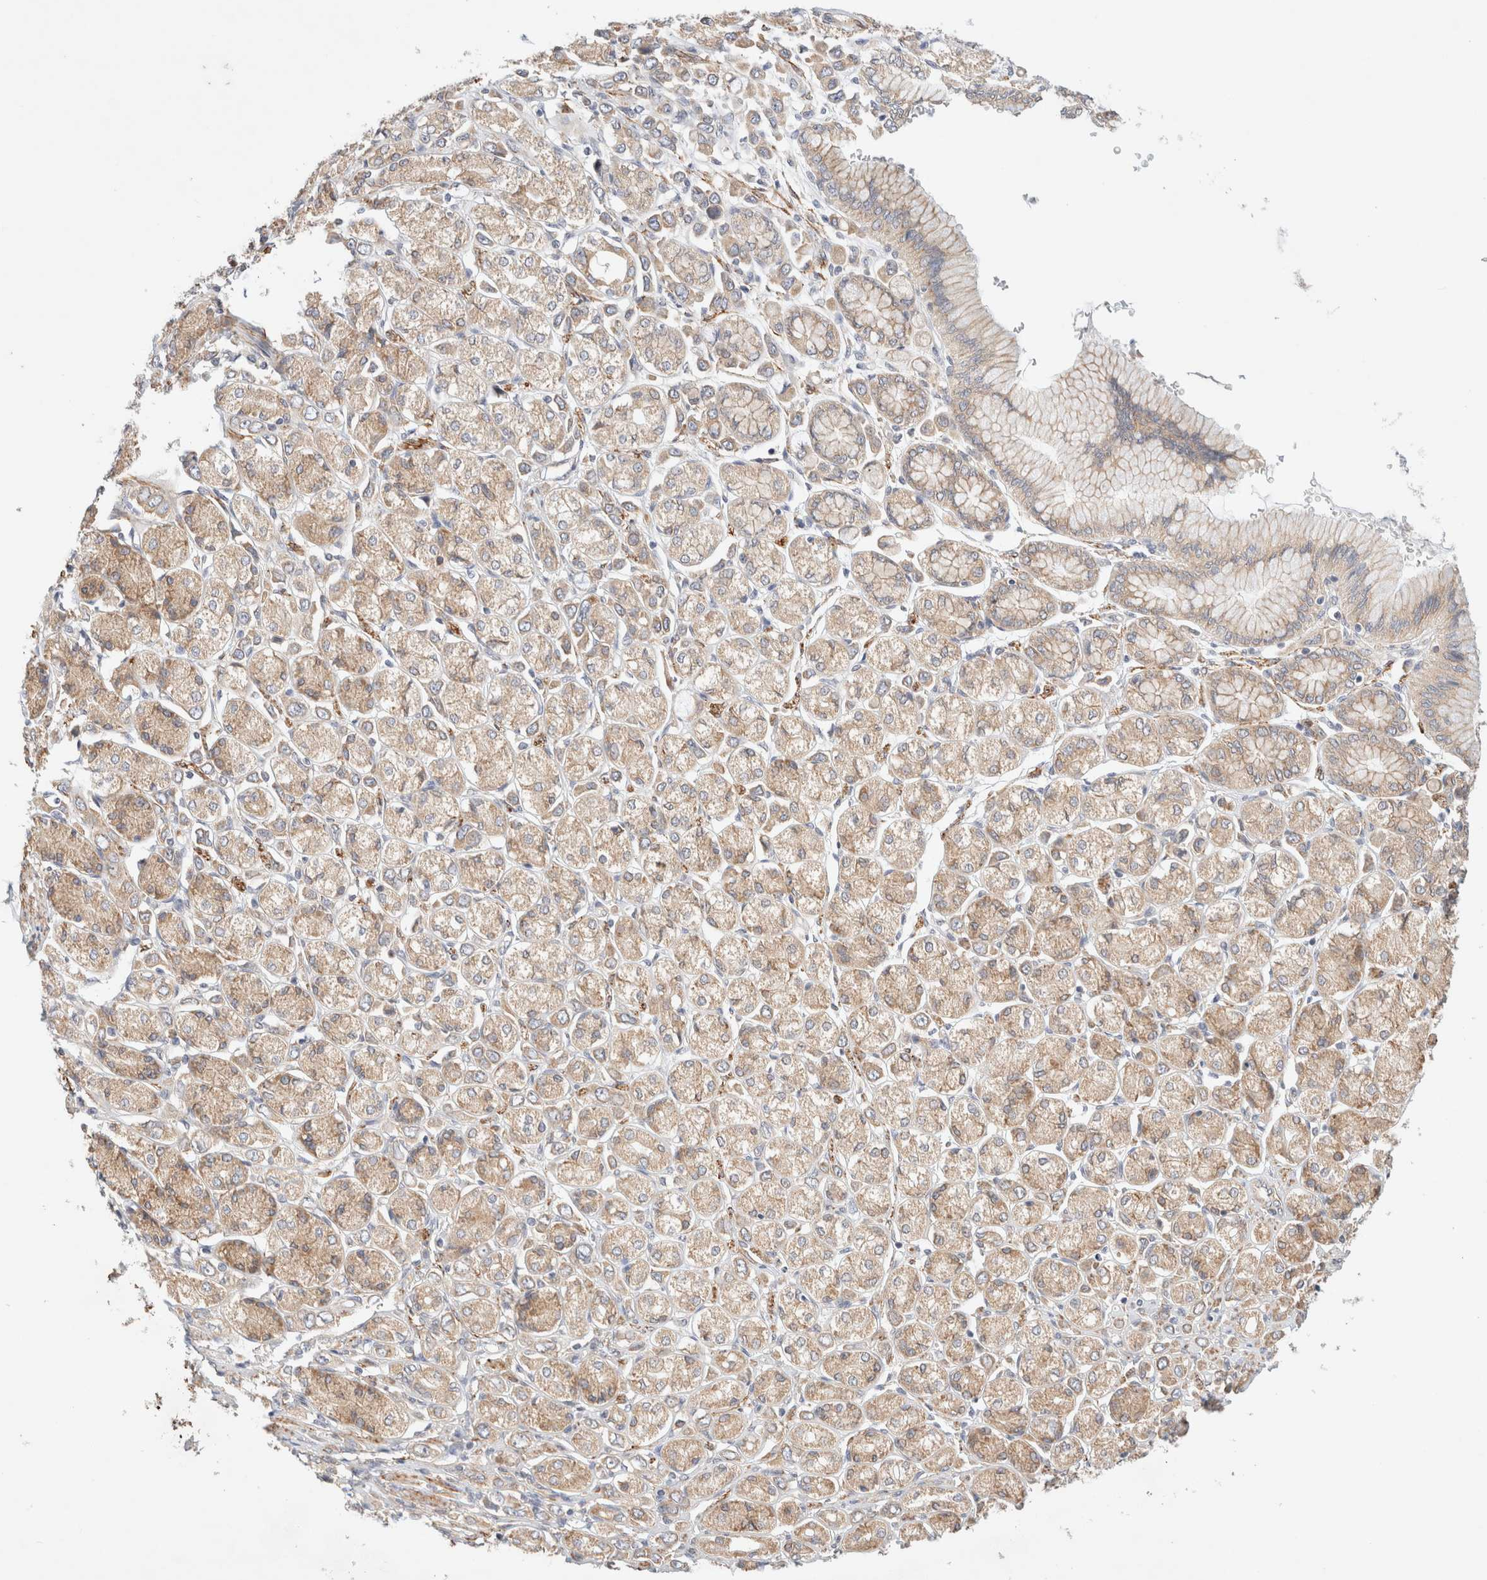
{"staining": {"intensity": "moderate", "quantity": ">75%", "location": "cytoplasmic/membranous"}, "tissue": "stomach cancer", "cell_type": "Tumor cells", "image_type": "cancer", "snomed": [{"axis": "morphology", "description": "Adenocarcinoma, NOS"}, {"axis": "topography", "description": "Stomach"}], "caption": "About >75% of tumor cells in human stomach cancer (adenocarcinoma) reveal moderate cytoplasmic/membranous protein expression as visualized by brown immunohistochemical staining.", "gene": "RRP15", "patient": {"sex": "female", "age": 65}}